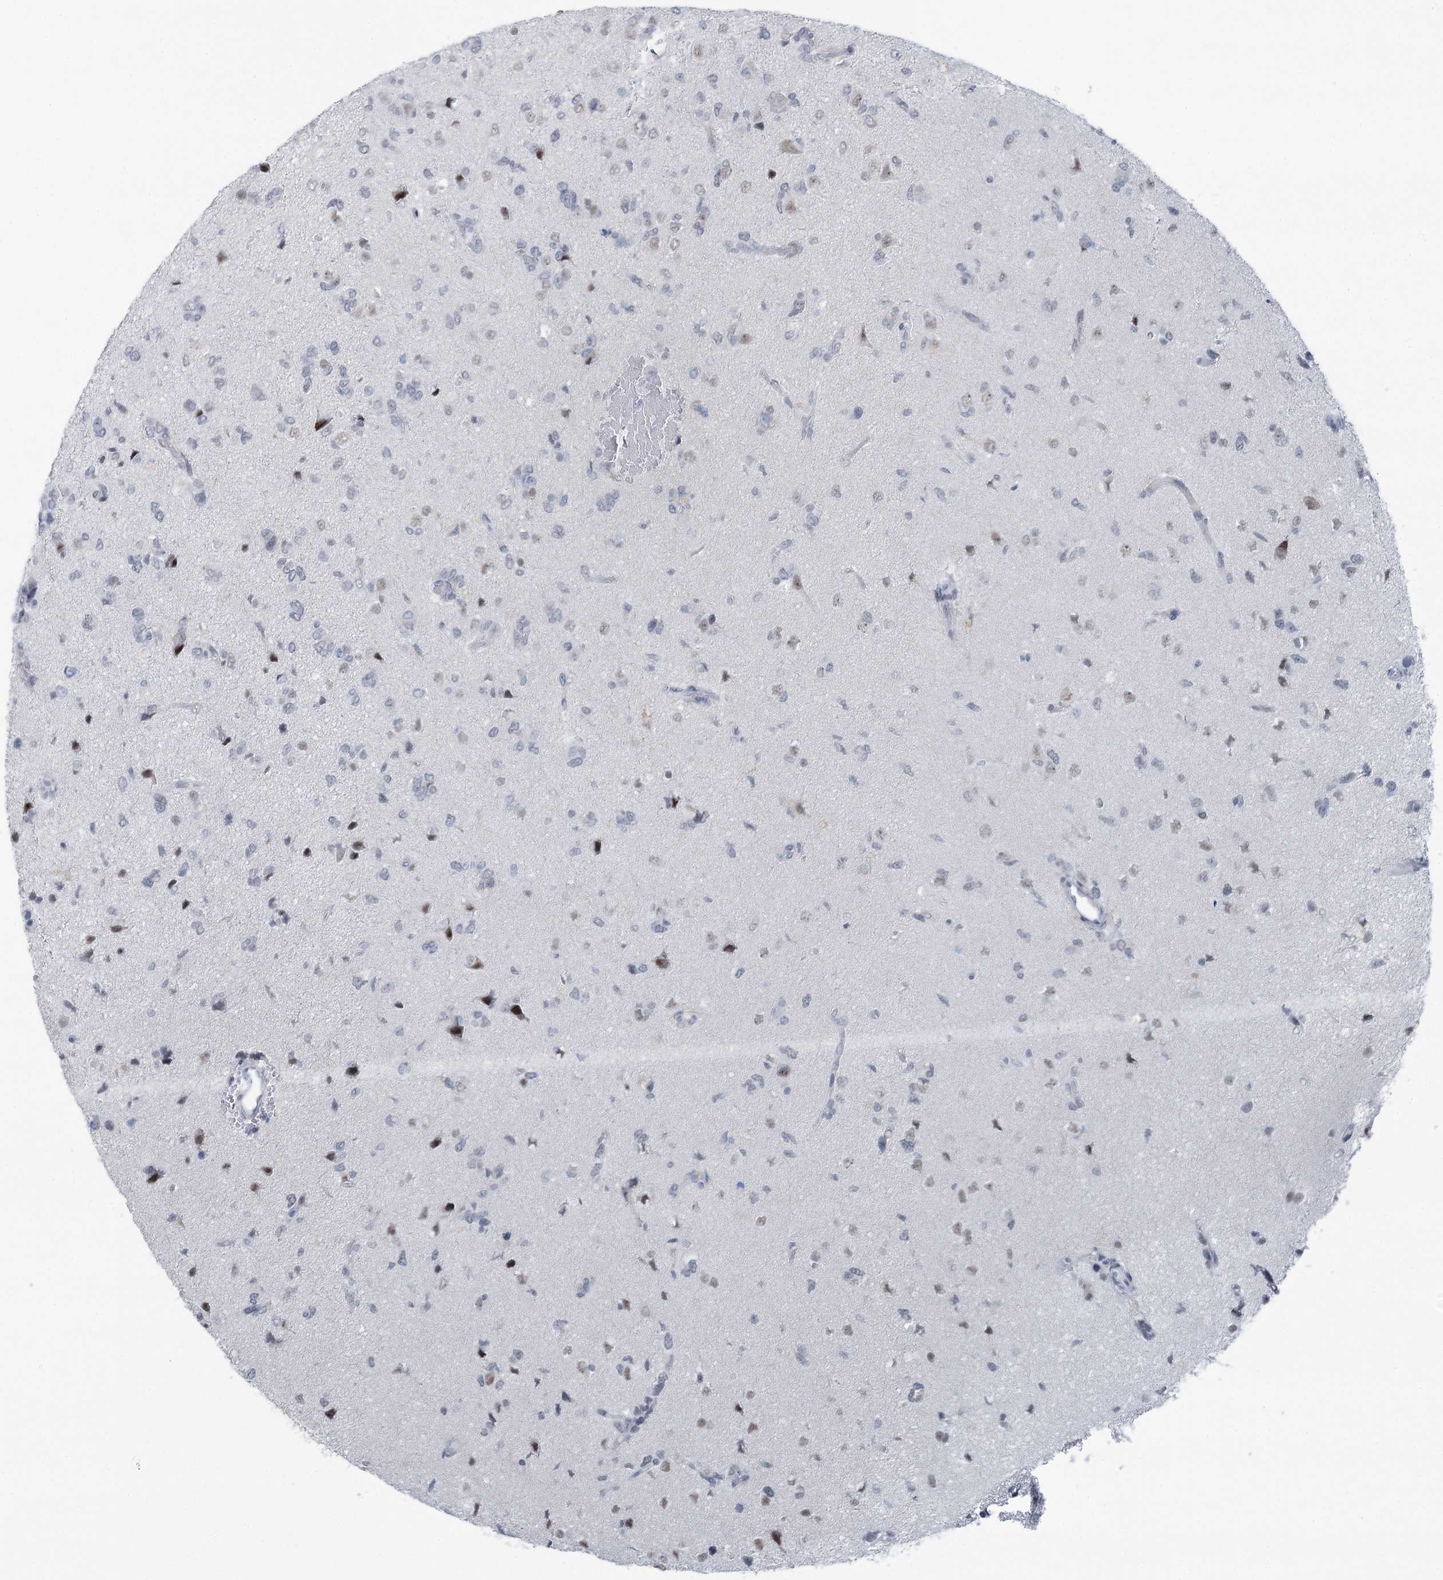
{"staining": {"intensity": "negative", "quantity": "none", "location": "none"}, "tissue": "glioma", "cell_type": "Tumor cells", "image_type": "cancer", "snomed": [{"axis": "morphology", "description": "Glioma, malignant, High grade"}, {"axis": "topography", "description": "Brain"}], "caption": "IHC micrograph of malignant high-grade glioma stained for a protein (brown), which reveals no positivity in tumor cells. (DAB (3,3'-diaminobenzidine) IHC, high magnification).", "gene": "STEEP1", "patient": {"sex": "female", "age": 59}}